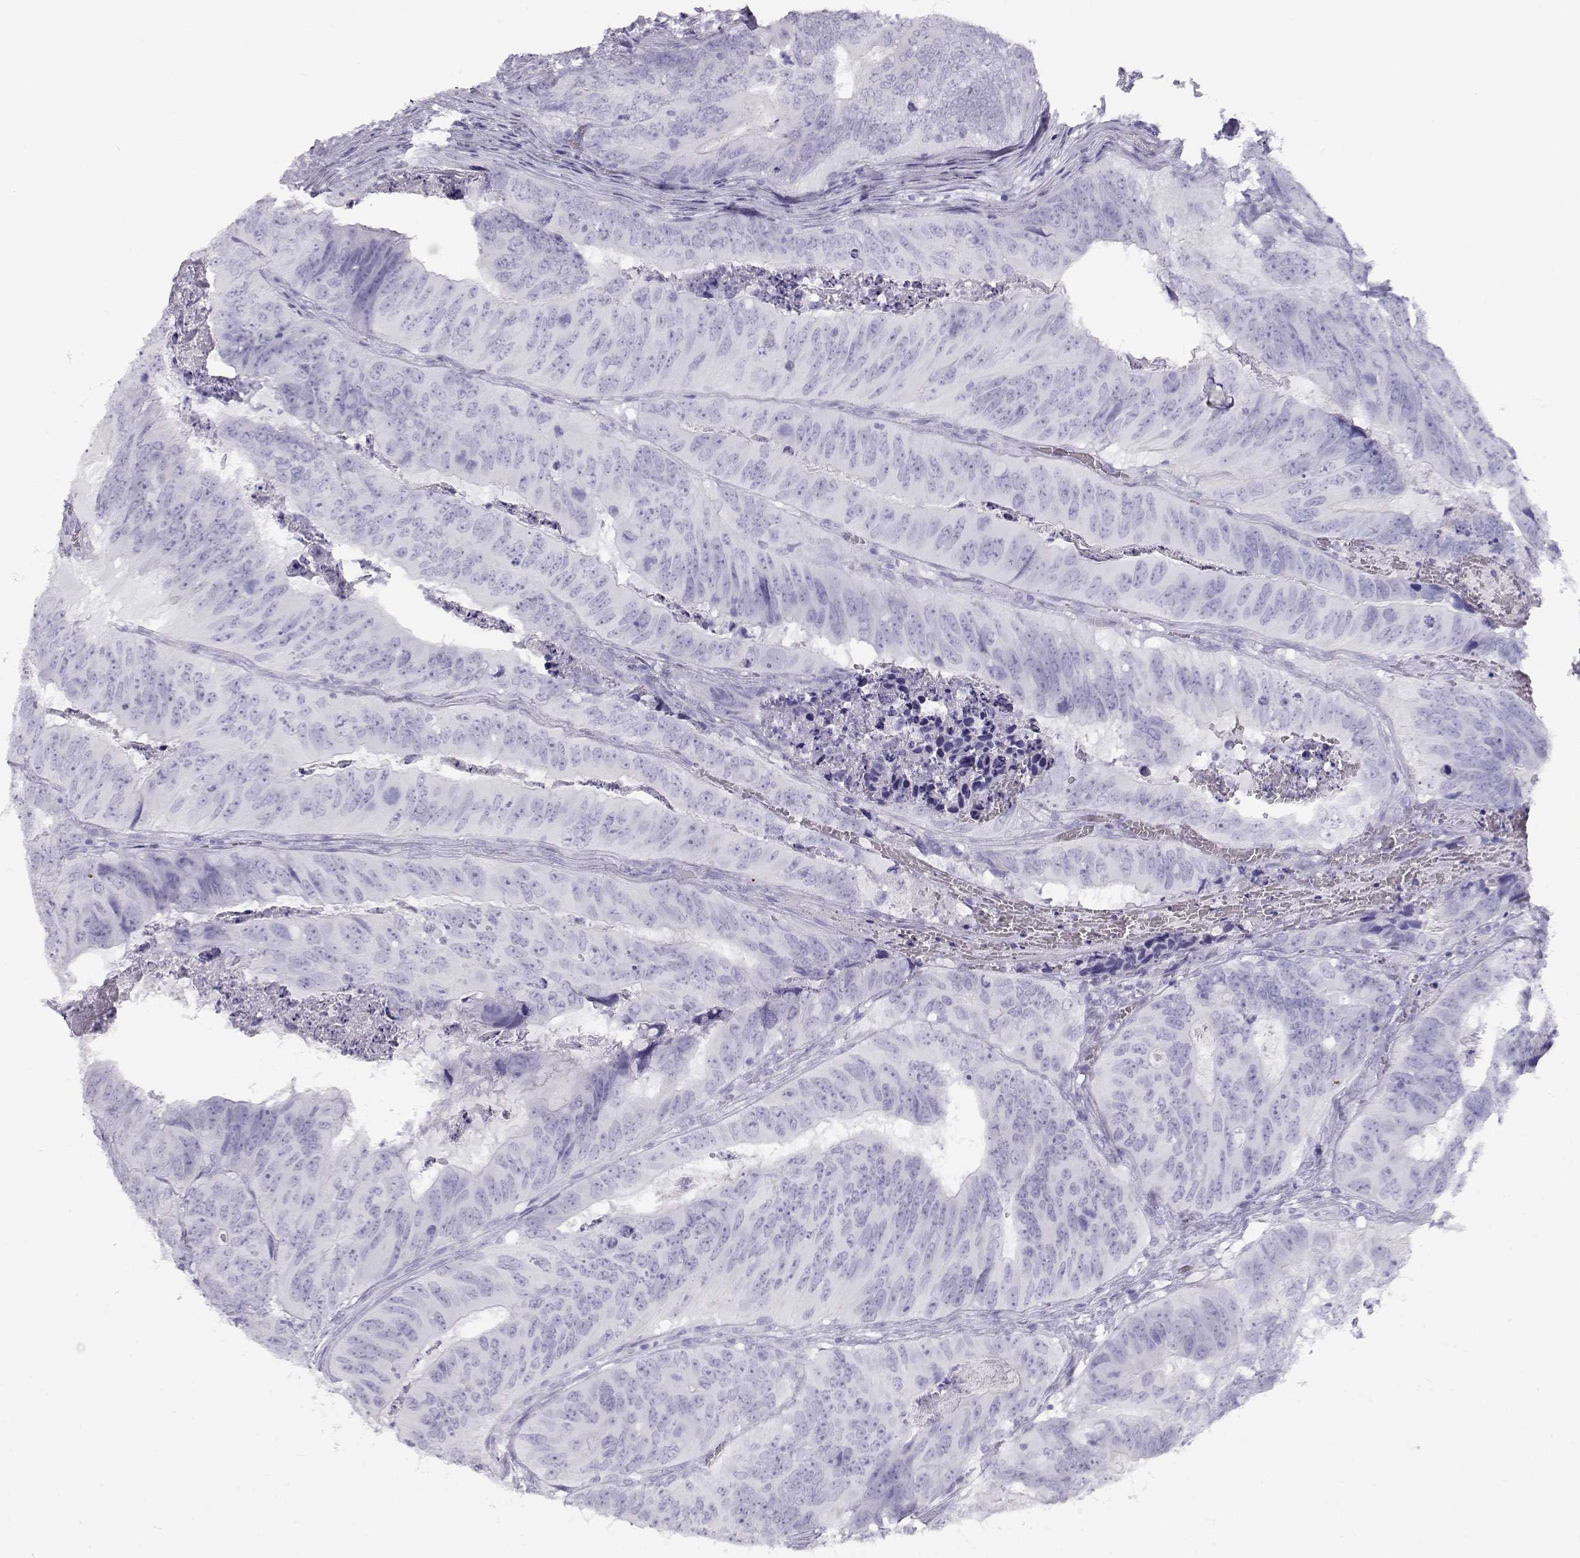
{"staining": {"intensity": "negative", "quantity": "none", "location": "none"}, "tissue": "colorectal cancer", "cell_type": "Tumor cells", "image_type": "cancer", "snomed": [{"axis": "morphology", "description": "Adenocarcinoma, NOS"}, {"axis": "topography", "description": "Colon"}], "caption": "This is a image of immunohistochemistry (IHC) staining of adenocarcinoma (colorectal), which shows no expression in tumor cells.", "gene": "TKTL1", "patient": {"sex": "male", "age": 79}}